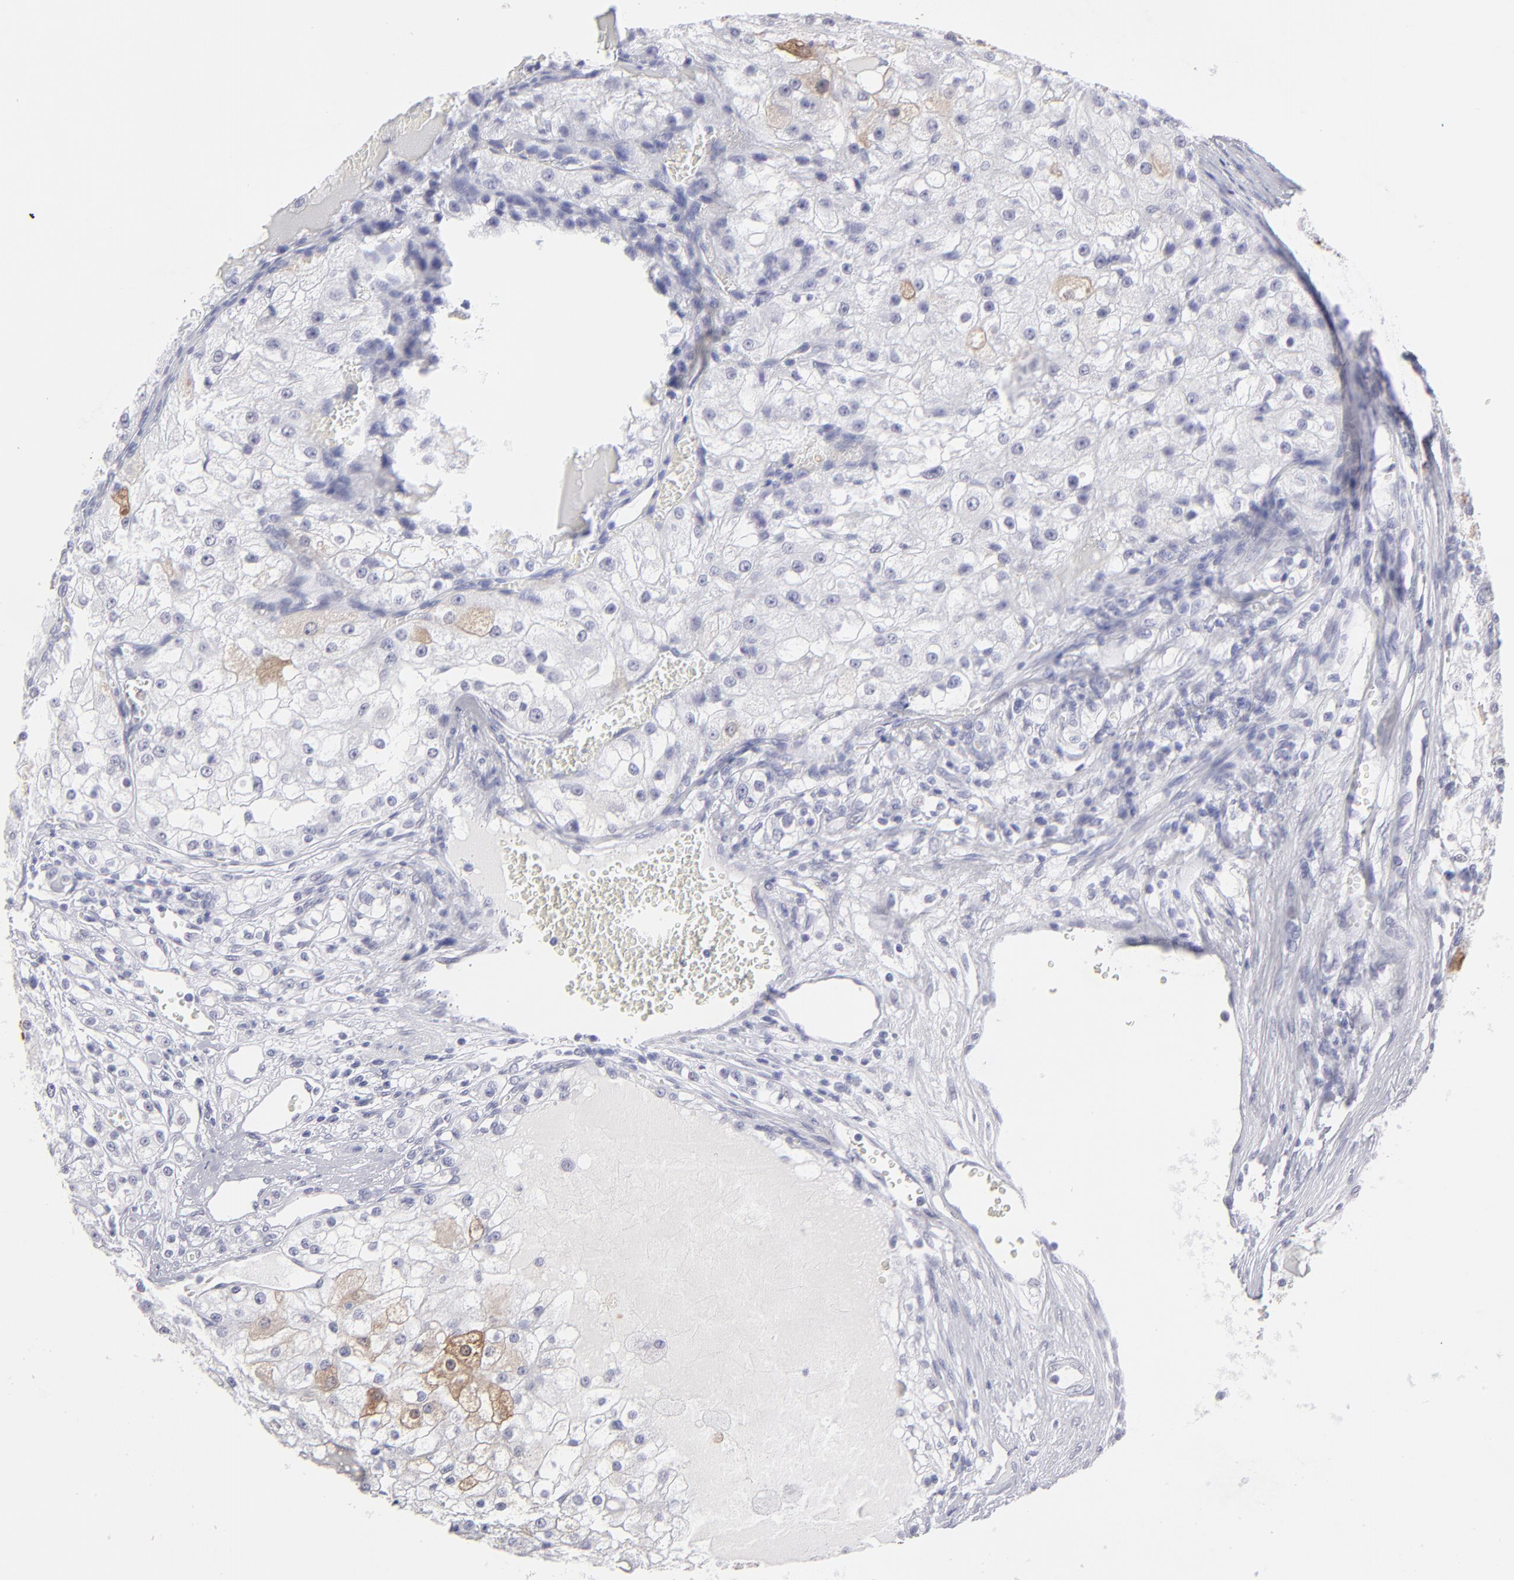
{"staining": {"intensity": "weak", "quantity": "<25%", "location": "cytoplasmic/membranous"}, "tissue": "renal cancer", "cell_type": "Tumor cells", "image_type": "cancer", "snomed": [{"axis": "morphology", "description": "Adenocarcinoma, NOS"}, {"axis": "topography", "description": "Kidney"}], "caption": "A micrograph of human adenocarcinoma (renal) is negative for staining in tumor cells. (DAB immunohistochemistry (IHC), high magnification).", "gene": "ALDOB", "patient": {"sex": "female", "age": 74}}